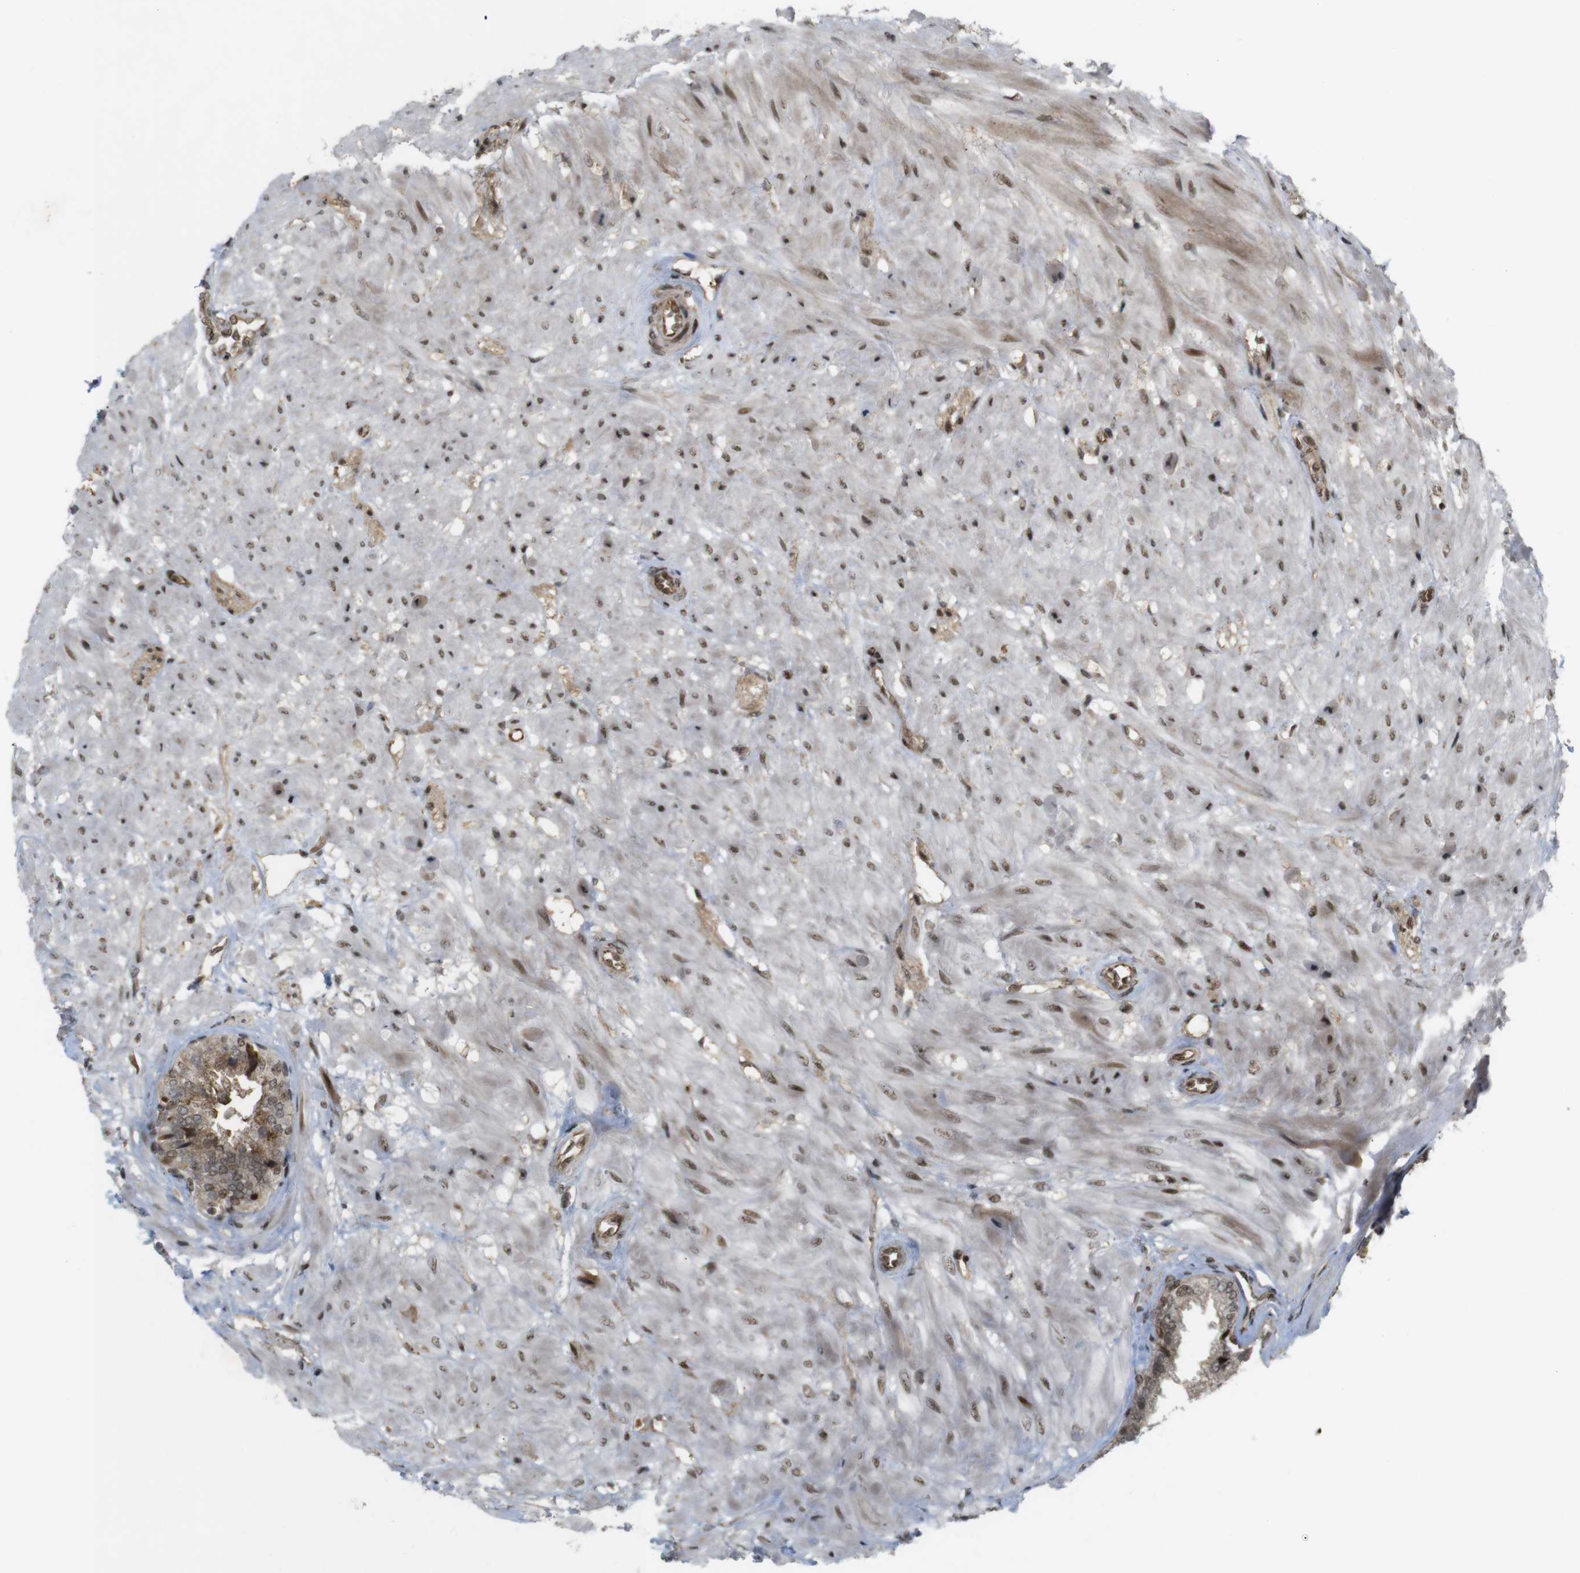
{"staining": {"intensity": "moderate", "quantity": ">75%", "location": "cytoplasmic/membranous,nuclear"}, "tissue": "seminal vesicle", "cell_type": "Glandular cells", "image_type": "normal", "snomed": [{"axis": "morphology", "description": "Normal tissue, NOS"}, {"axis": "topography", "description": "Seminal veicle"}], "caption": "This micrograph displays IHC staining of unremarkable seminal vesicle, with medium moderate cytoplasmic/membranous,nuclear positivity in about >75% of glandular cells.", "gene": "SP2", "patient": {"sex": "male", "age": 46}}